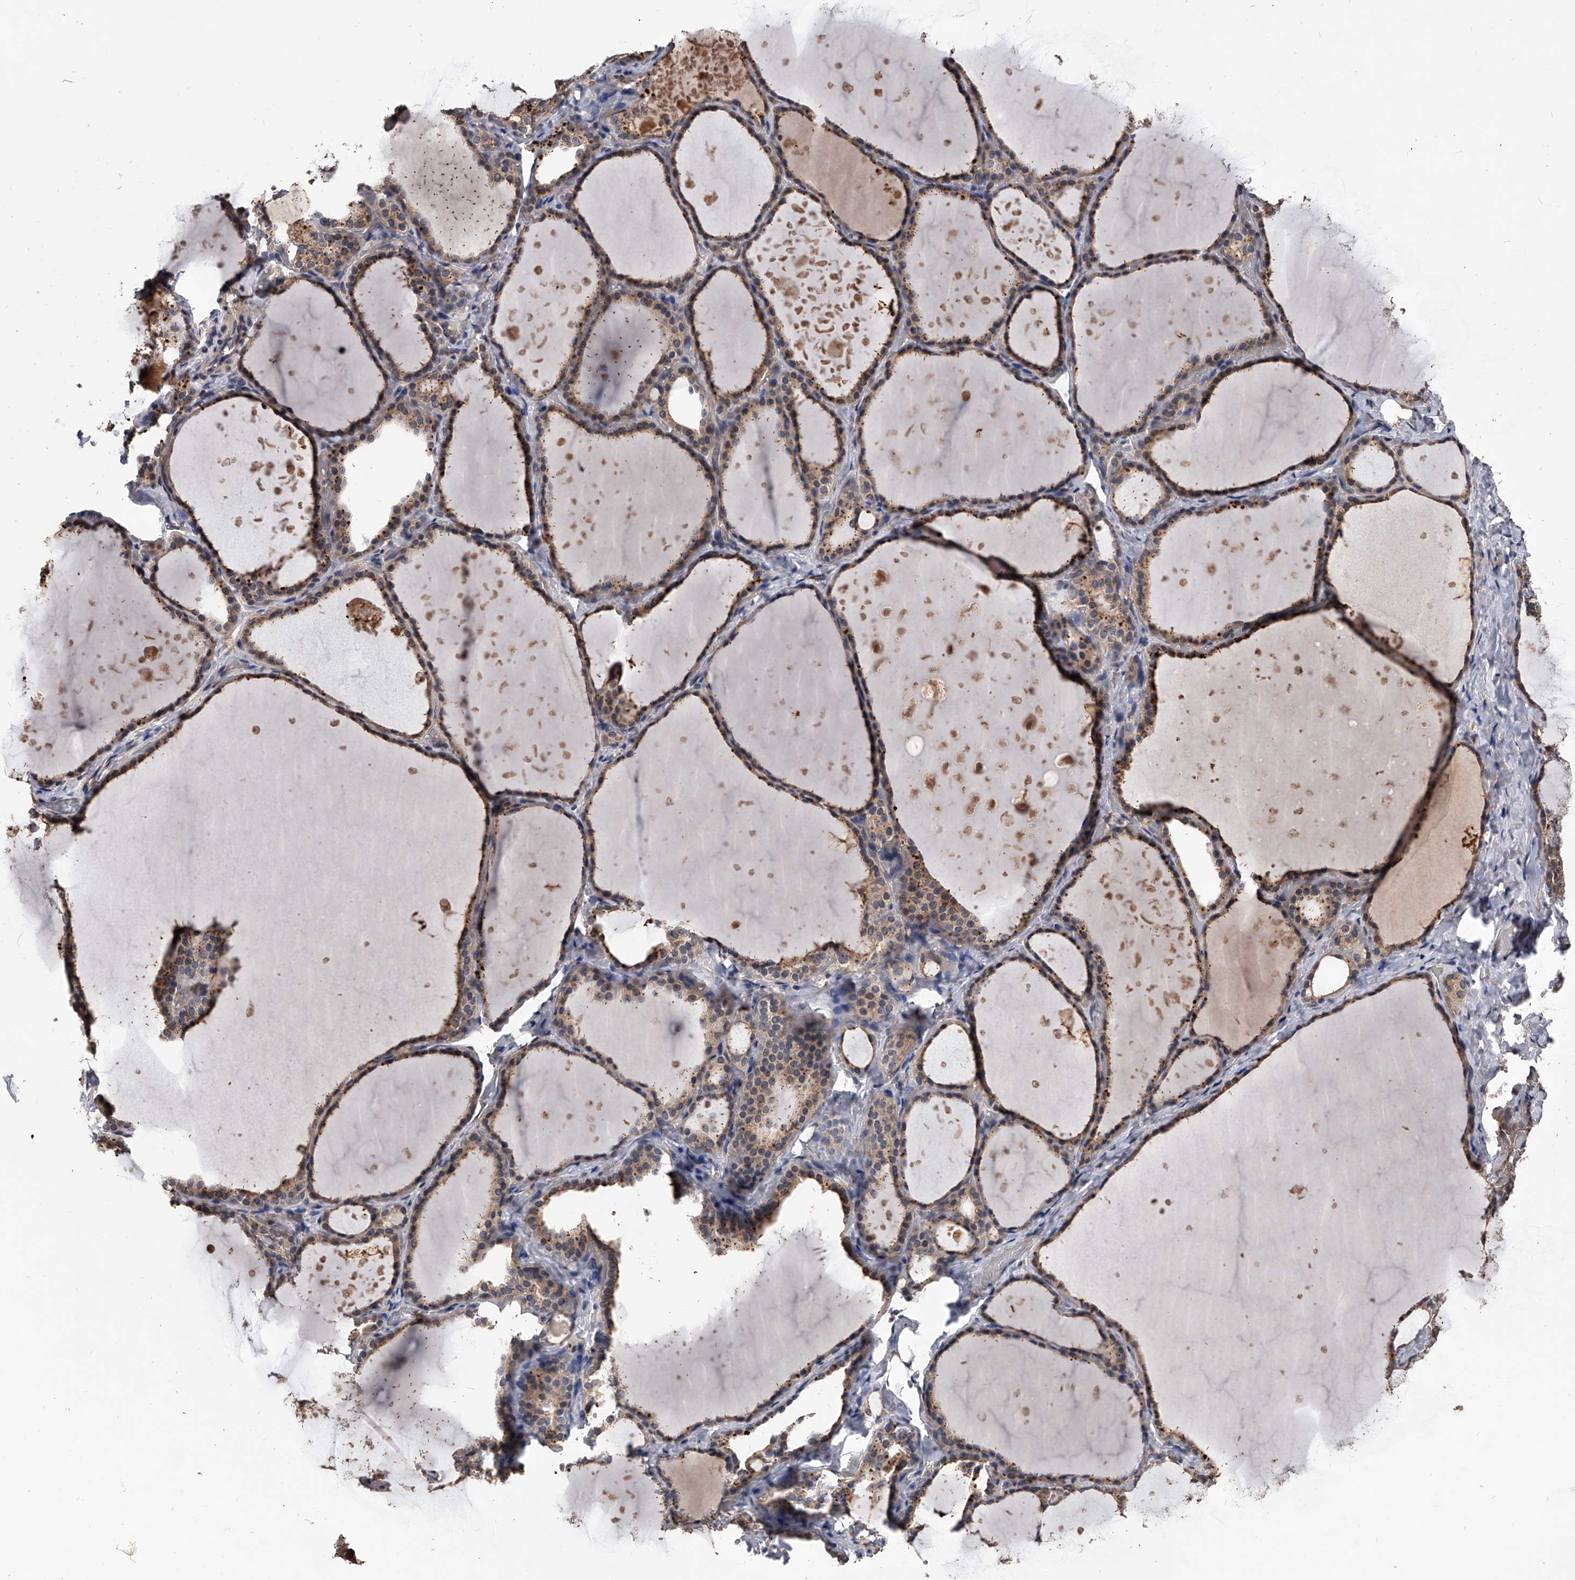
{"staining": {"intensity": "moderate", "quantity": ">75%", "location": "cytoplasmic/membranous"}, "tissue": "thyroid gland", "cell_type": "Glandular cells", "image_type": "normal", "snomed": [{"axis": "morphology", "description": "Normal tissue, NOS"}, {"axis": "topography", "description": "Thyroid gland"}], "caption": "Approximately >75% of glandular cells in unremarkable human thyroid gland display moderate cytoplasmic/membranous protein positivity as visualized by brown immunohistochemical staining.", "gene": "EFCAB7", "patient": {"sex": "female", "age": 44}}